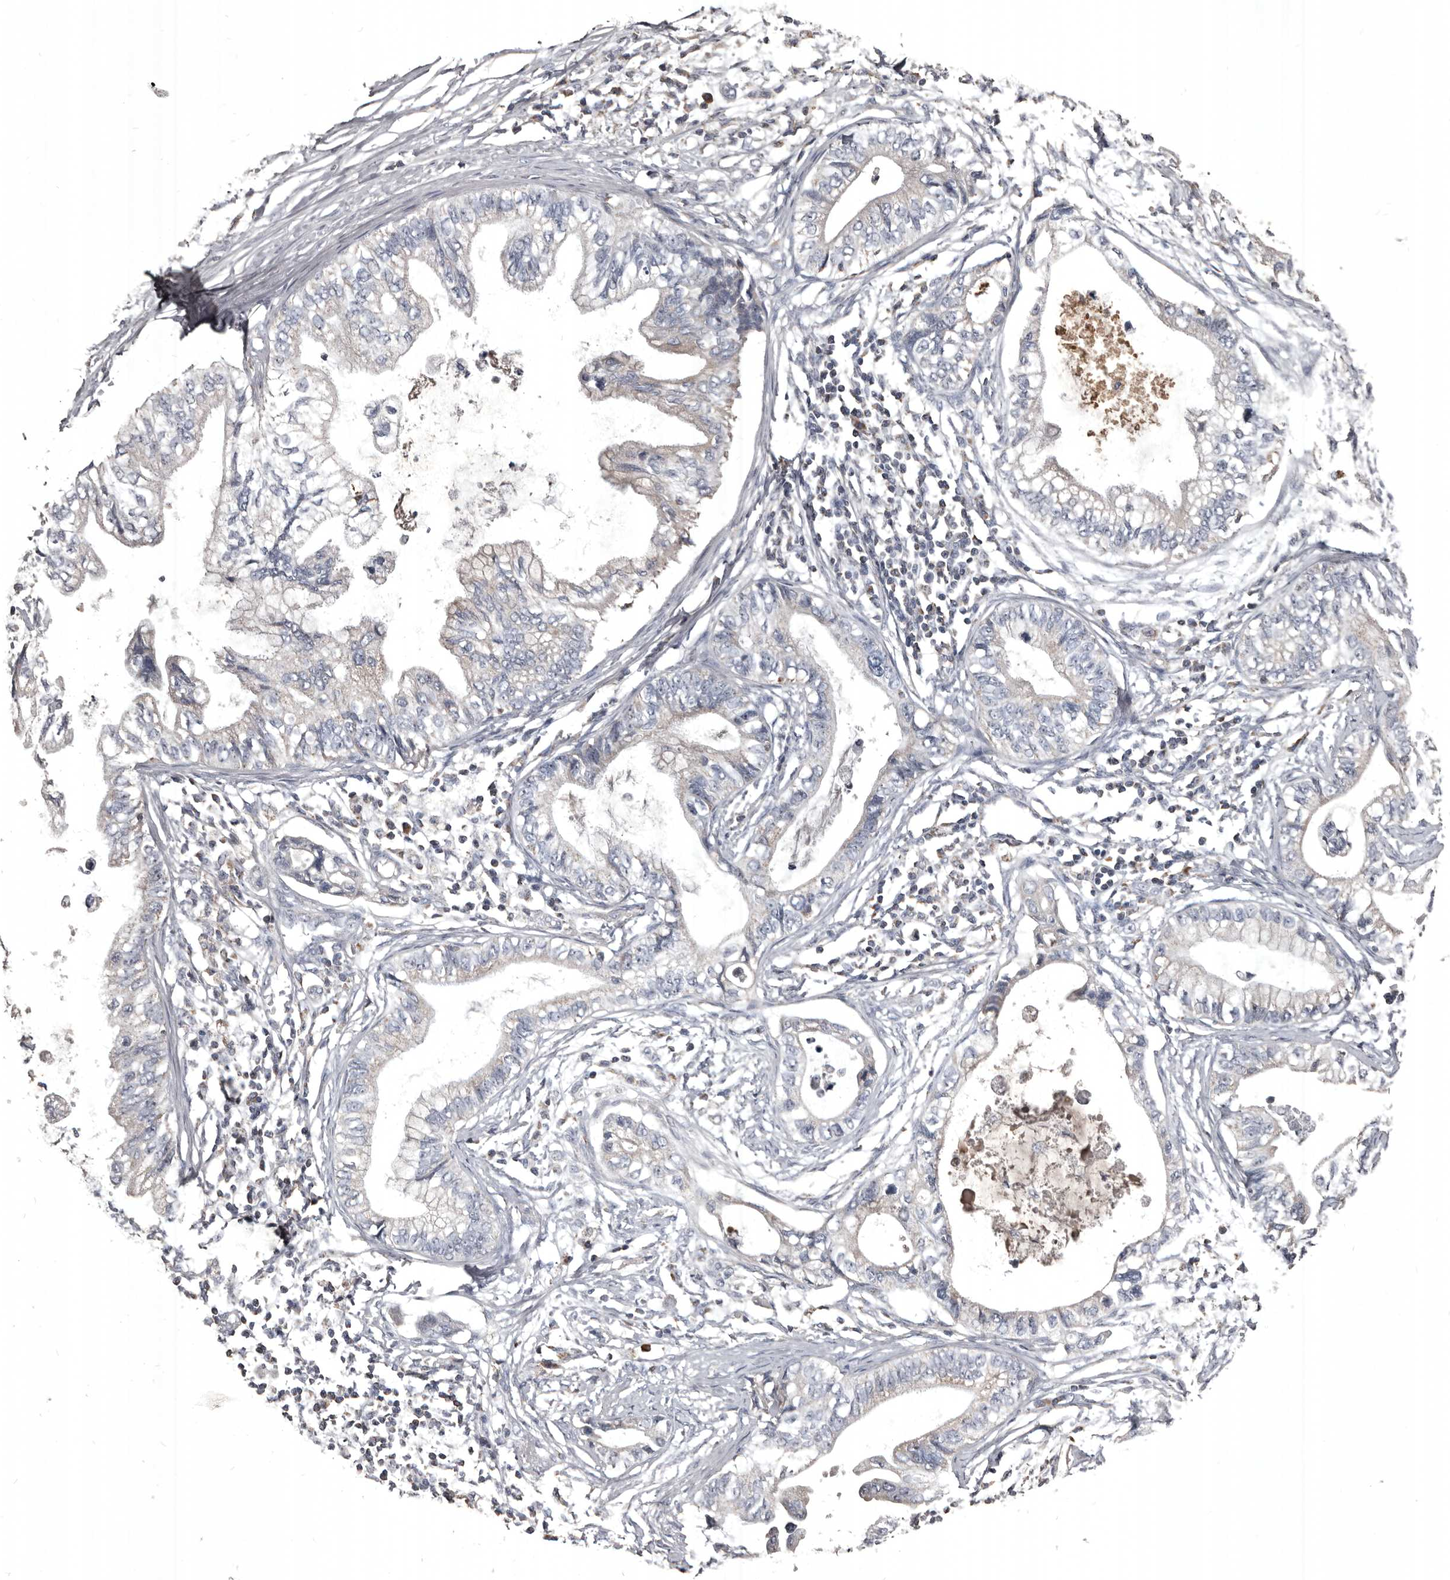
{"staining": {"intensity": "weak", "quantity": "<25%", "location": "cytoplasmic/membranous"}, "tissue": "pancreatic cancer", "cell_type": "Tumor cells", "image_type": "cancer", "snomed": [{"axis": "morphology", "description": "Adenocarcinoma, NOS"}, {"axis": "topography", "description": "Pancreas"}], "caption": "A high-resolution histopathology image shows IHC staining of pancreatic cancer (adenocarcinoma), which exhibits no significant expression in tumor cells.", "gene": "GREB1", "patient": {"sex": "male", "age": 56}}